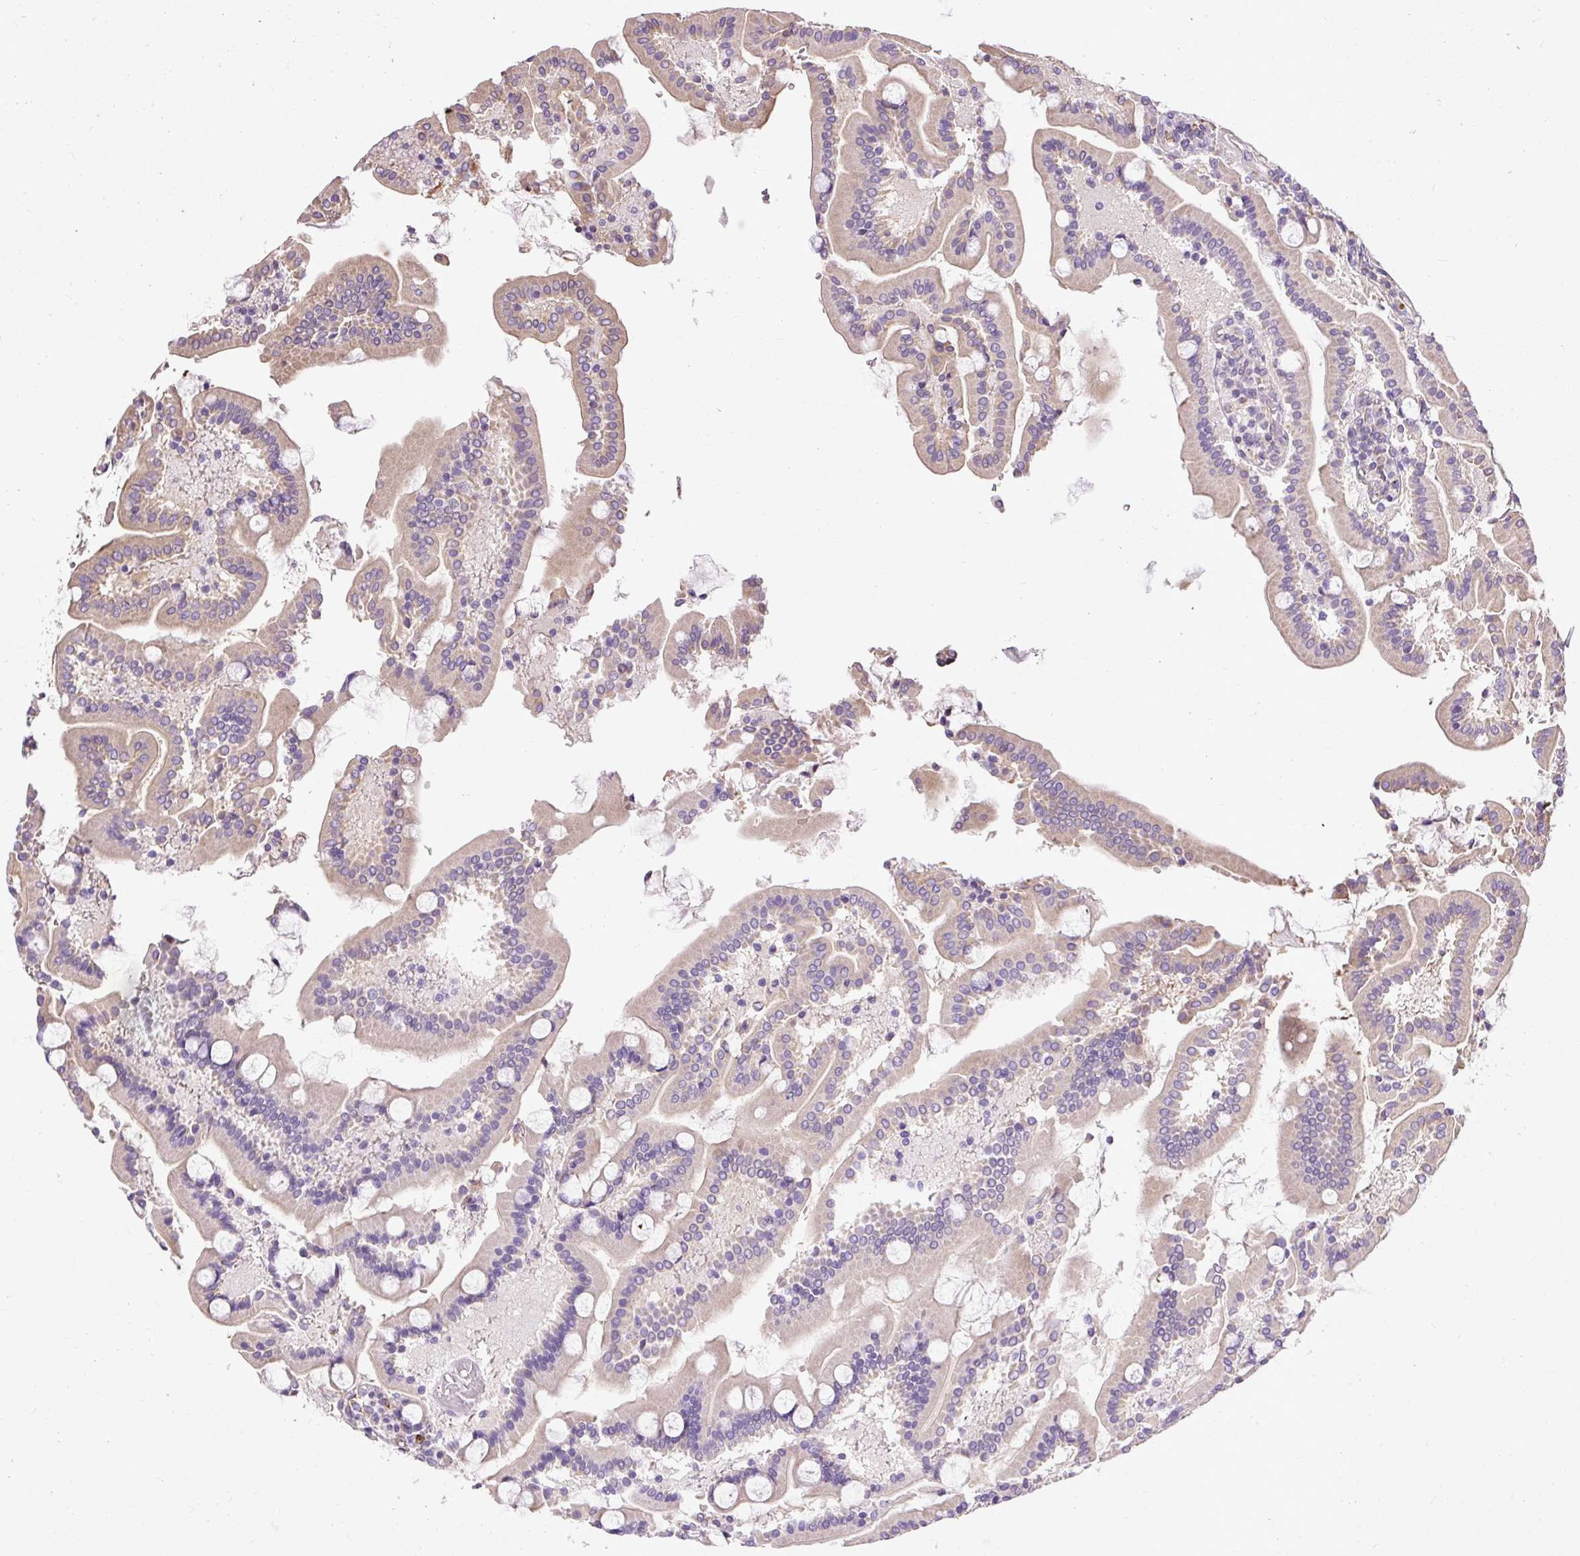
{"staining": {"intensity": "moderate", "quantity": "<25%", "location": "cytoplasmic/membranous"}, "tissue": "duodenum", "cell_type": "Glandular cells", "image_type": "normal", "snomed": [{"axis": "morphology", "description": "Normal tissue, NOS"}, {"axis": "topography", "description": "Duodenum"}], "caption": "DAB (3,3'-diaminobenzidine) immunohistochemical staining of benign human duodenum displays moderate cytoplasmic/membranous protein positivity in about <25% of glandular cells. Using DAB (brown) and hematoxylin (blue) stains, captured at high magnification using brightfield microscopy.", "gene": "PLS1", "patient": {"sex": "male", "age": 55}}